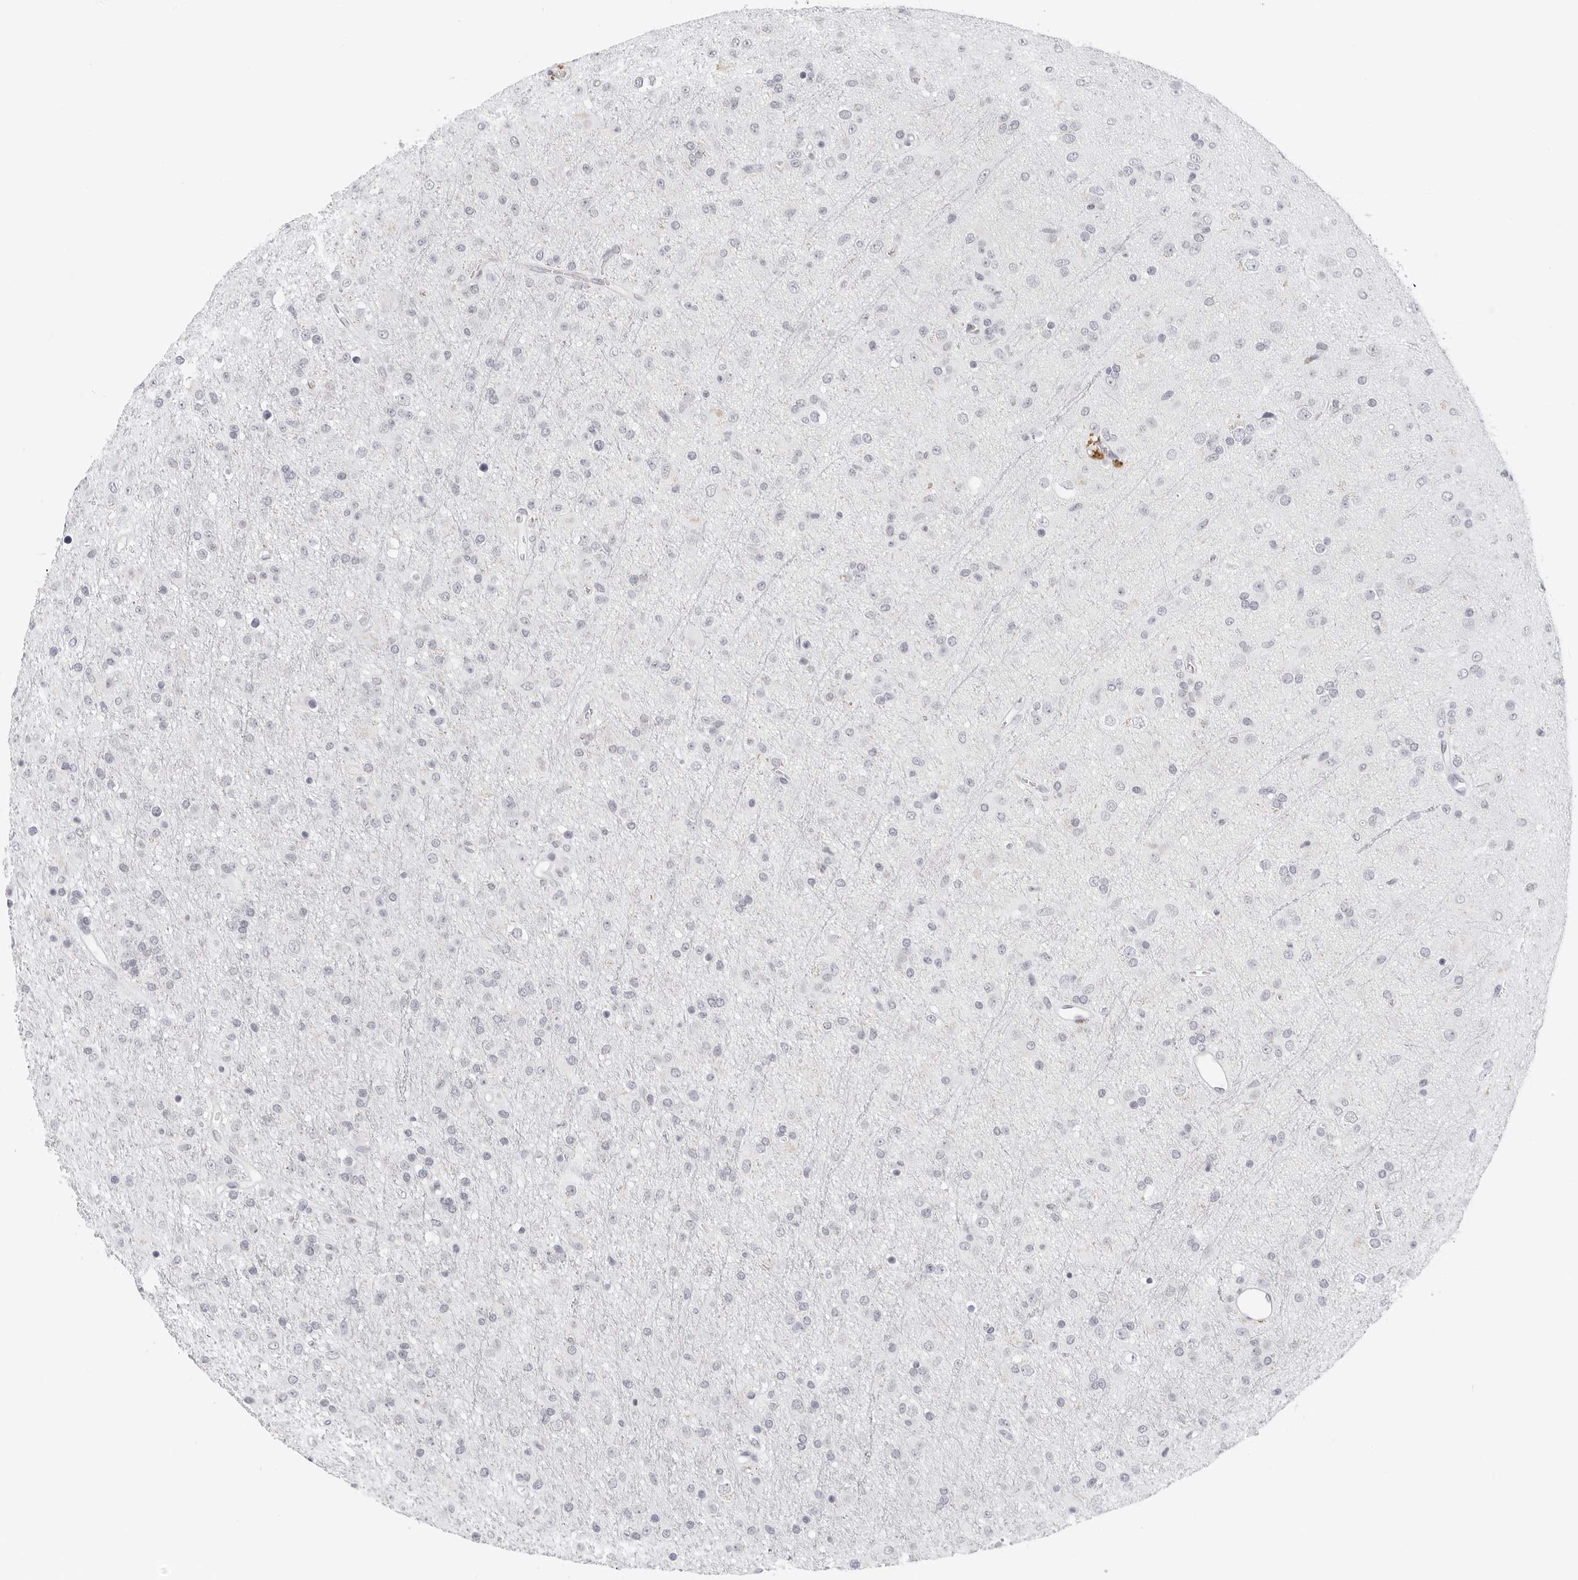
{"staining": {"intensity": "negative", "quantity": "none", "location": "none"}, "tissue": "glioma", "cell_type": "Tumor cells", "image_type": "cancer", "snomed": [{"axis": "morphology", "description": "Glioma, malignant, Low grade"}, {"axis": "topography", "description": "Brain"}], "caption": "Photomicrograph shows no significant protein staining in tumor cells of glioma.", "gene": "EDN2", "patient": {"sex": "male", "age": 65}}